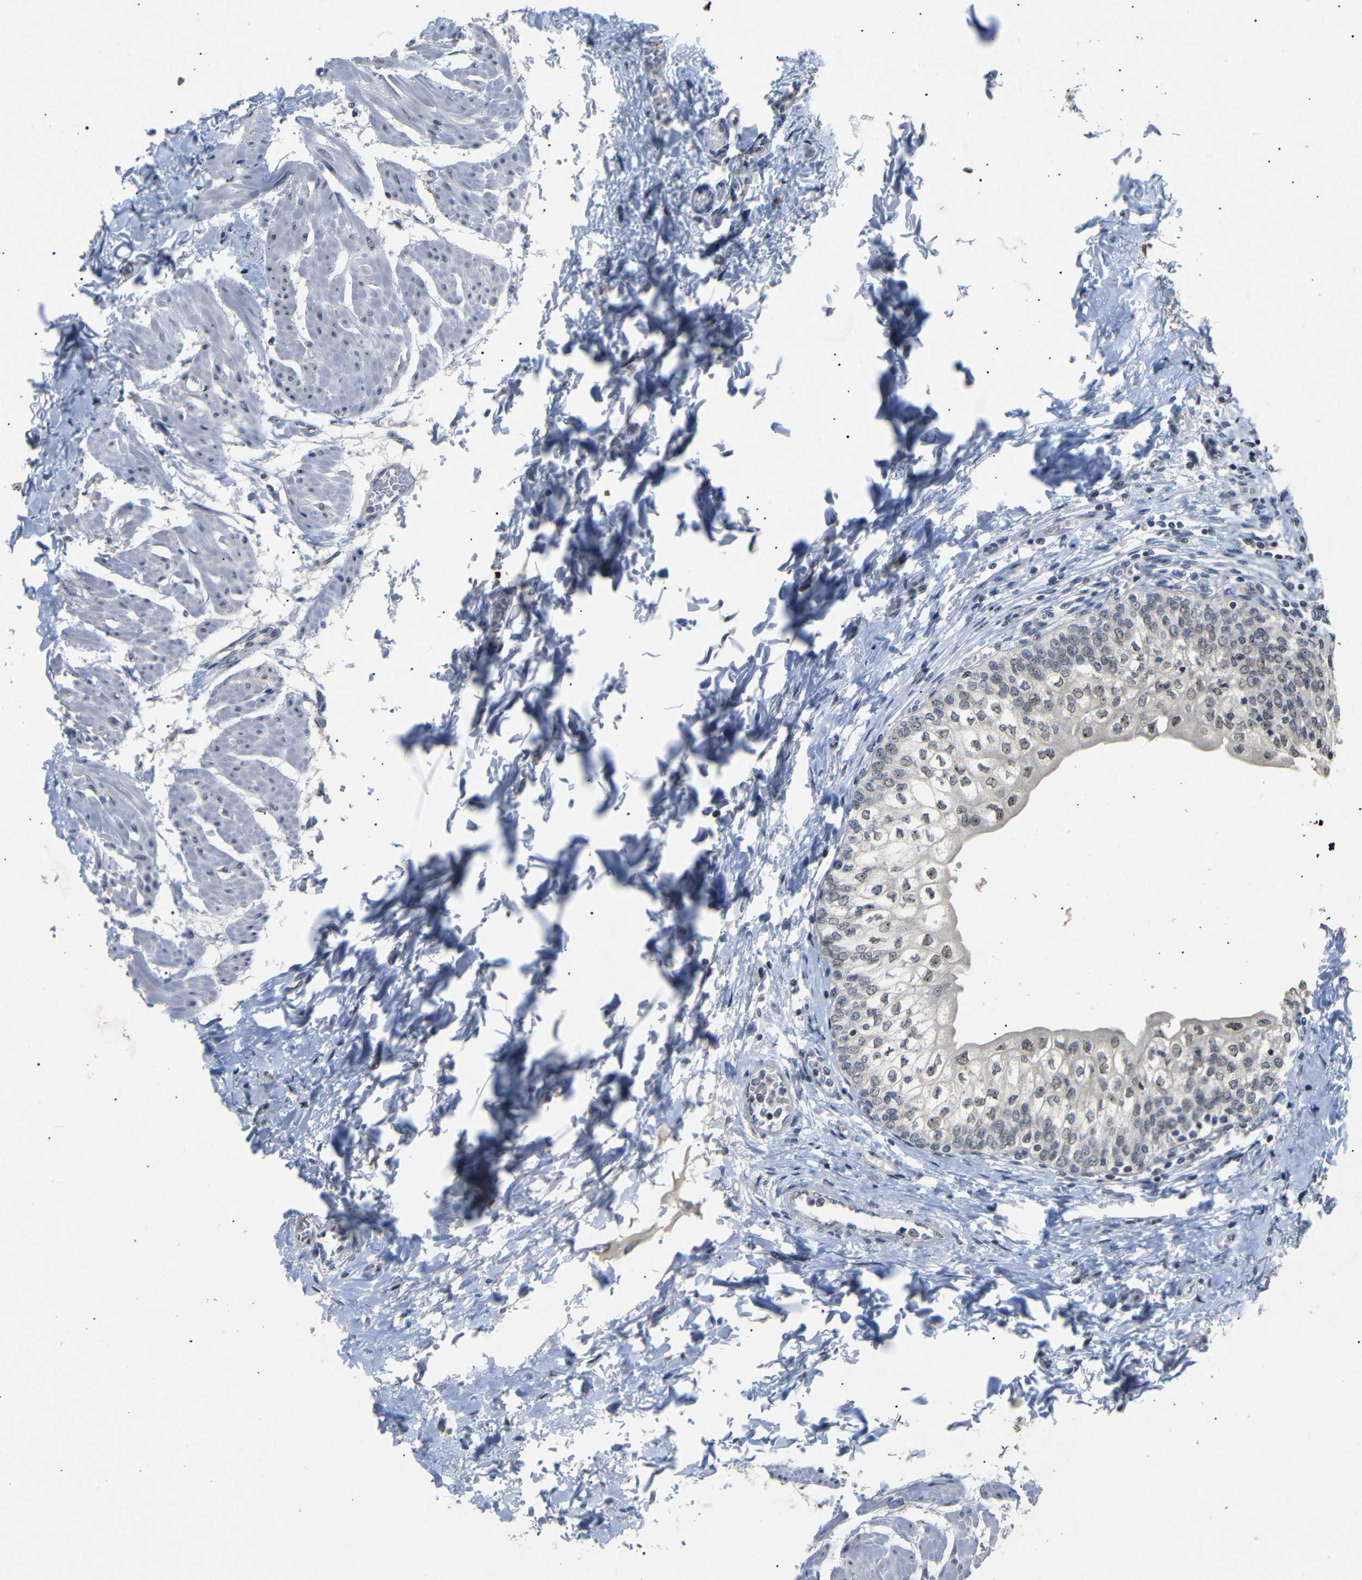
{"staining": {"intensity": "strong", "quantity": ">75%", "location": "nuclear"}, "tissue": "urinary bladder", "cell_type": "Urothelial cells", "image_type": "normal", "snomed": [{"axis": "morphology", "description": "Normal tissue, NOS"}, {"axis": "topography", "description": "Urinary bladder"}], "caption": "Protein analysis of benign urinary bladder exhibits strong nuclear positivity in about >75% of urothelial cells.", "gene": "PARN", "patient": {"sex": "male", "age": 55}}